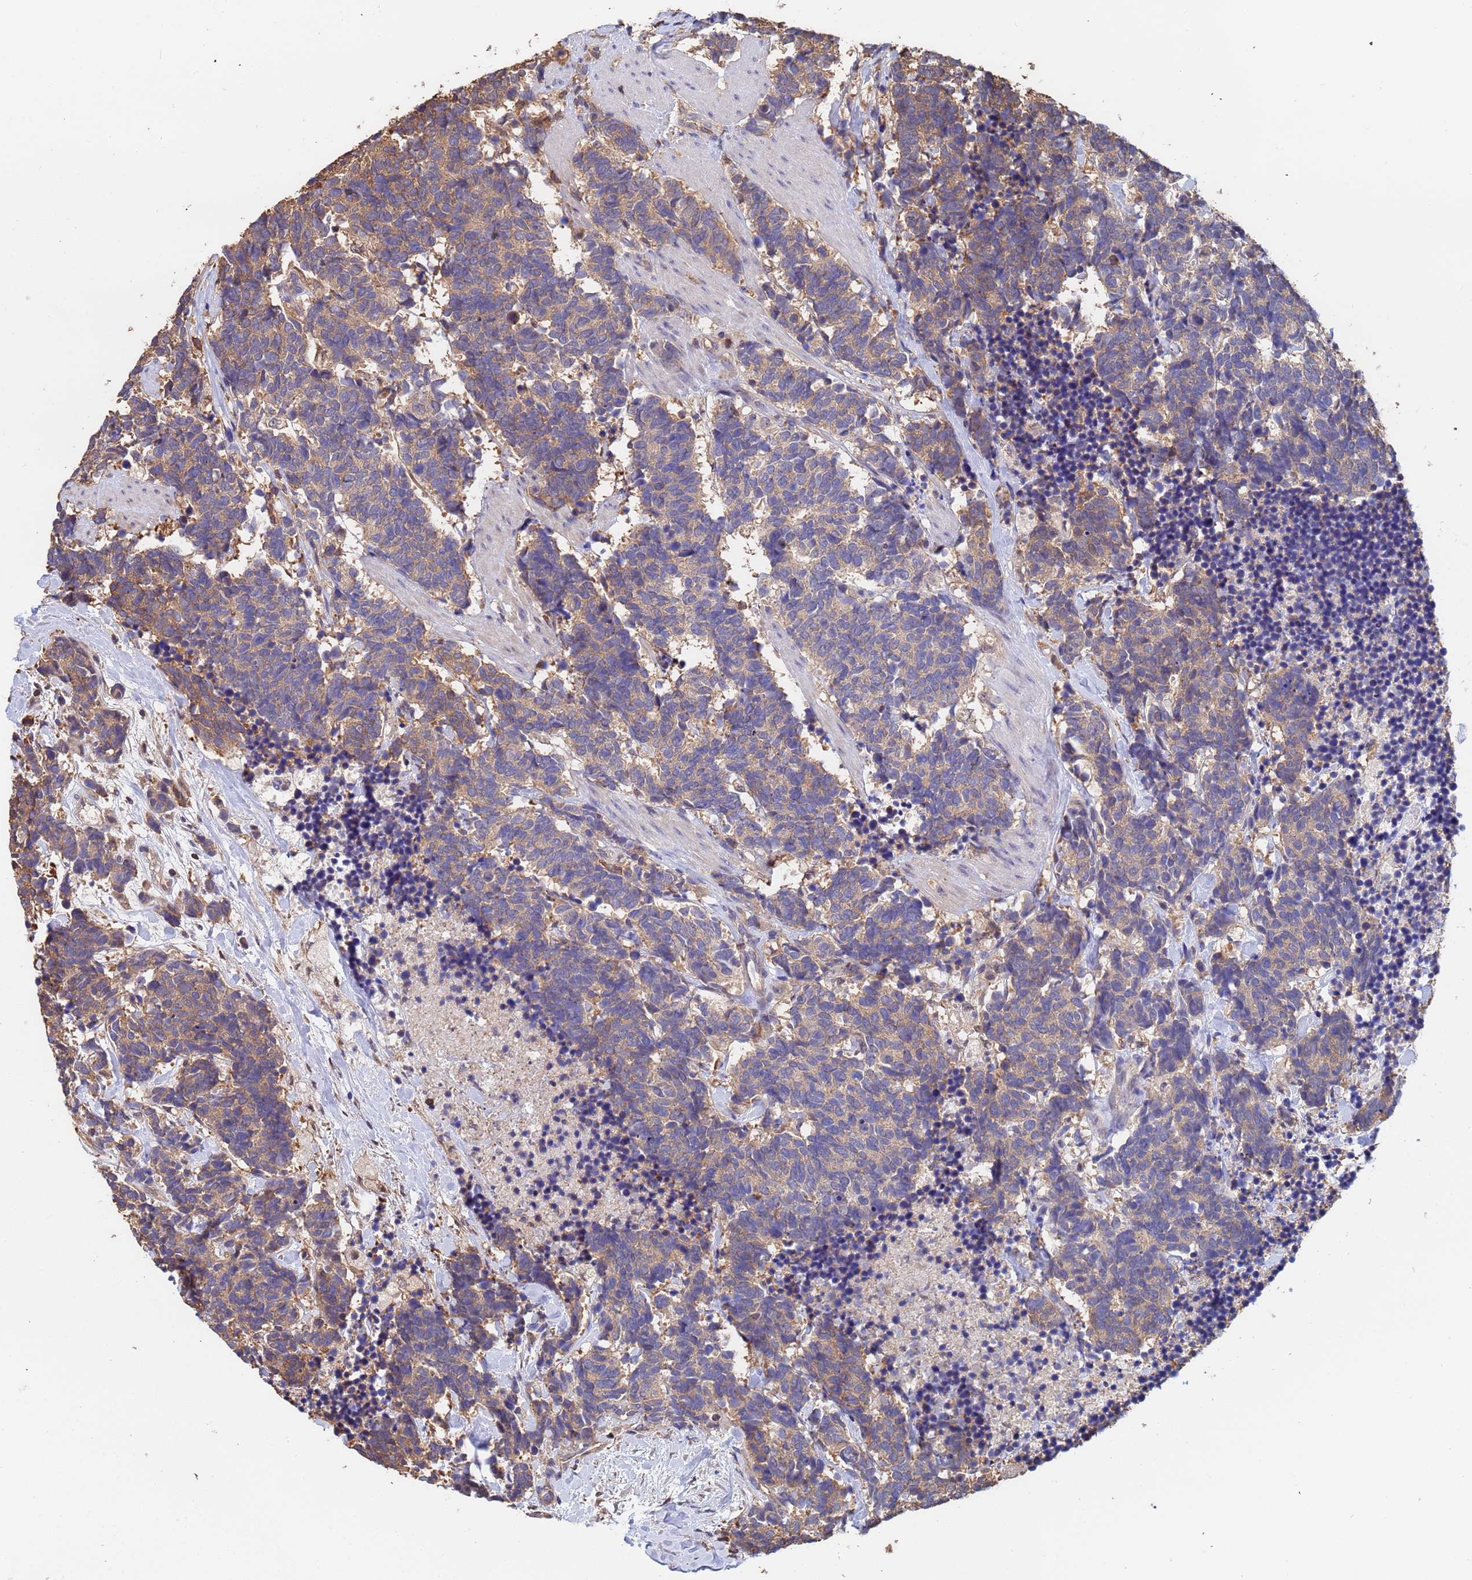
{"staining": {"intensity": "weak", "quantity": "25%-75%", "location": "cytoplasmic/membranous"}, "tissue": "carcinoid", "cell_type": "Tumor cells", "image_type": "cancer", "snomed": [{"axis": "morphology", "description": "Carcinoma, NOS"}, {"axis": "morphology", "description": "Carcinoid, malignant, NOS"}, {"axis": "topography", "description": "Prostate"}], "caption": "This micrograph demonstrates immunohistochemistry staining of human carcinoid, with low weak cytoplasmic/membranous expression in approximately 25%-75% of tumor cells.", "gene": "FAM25A", "patient": {"sex": "male", "age": 57}}